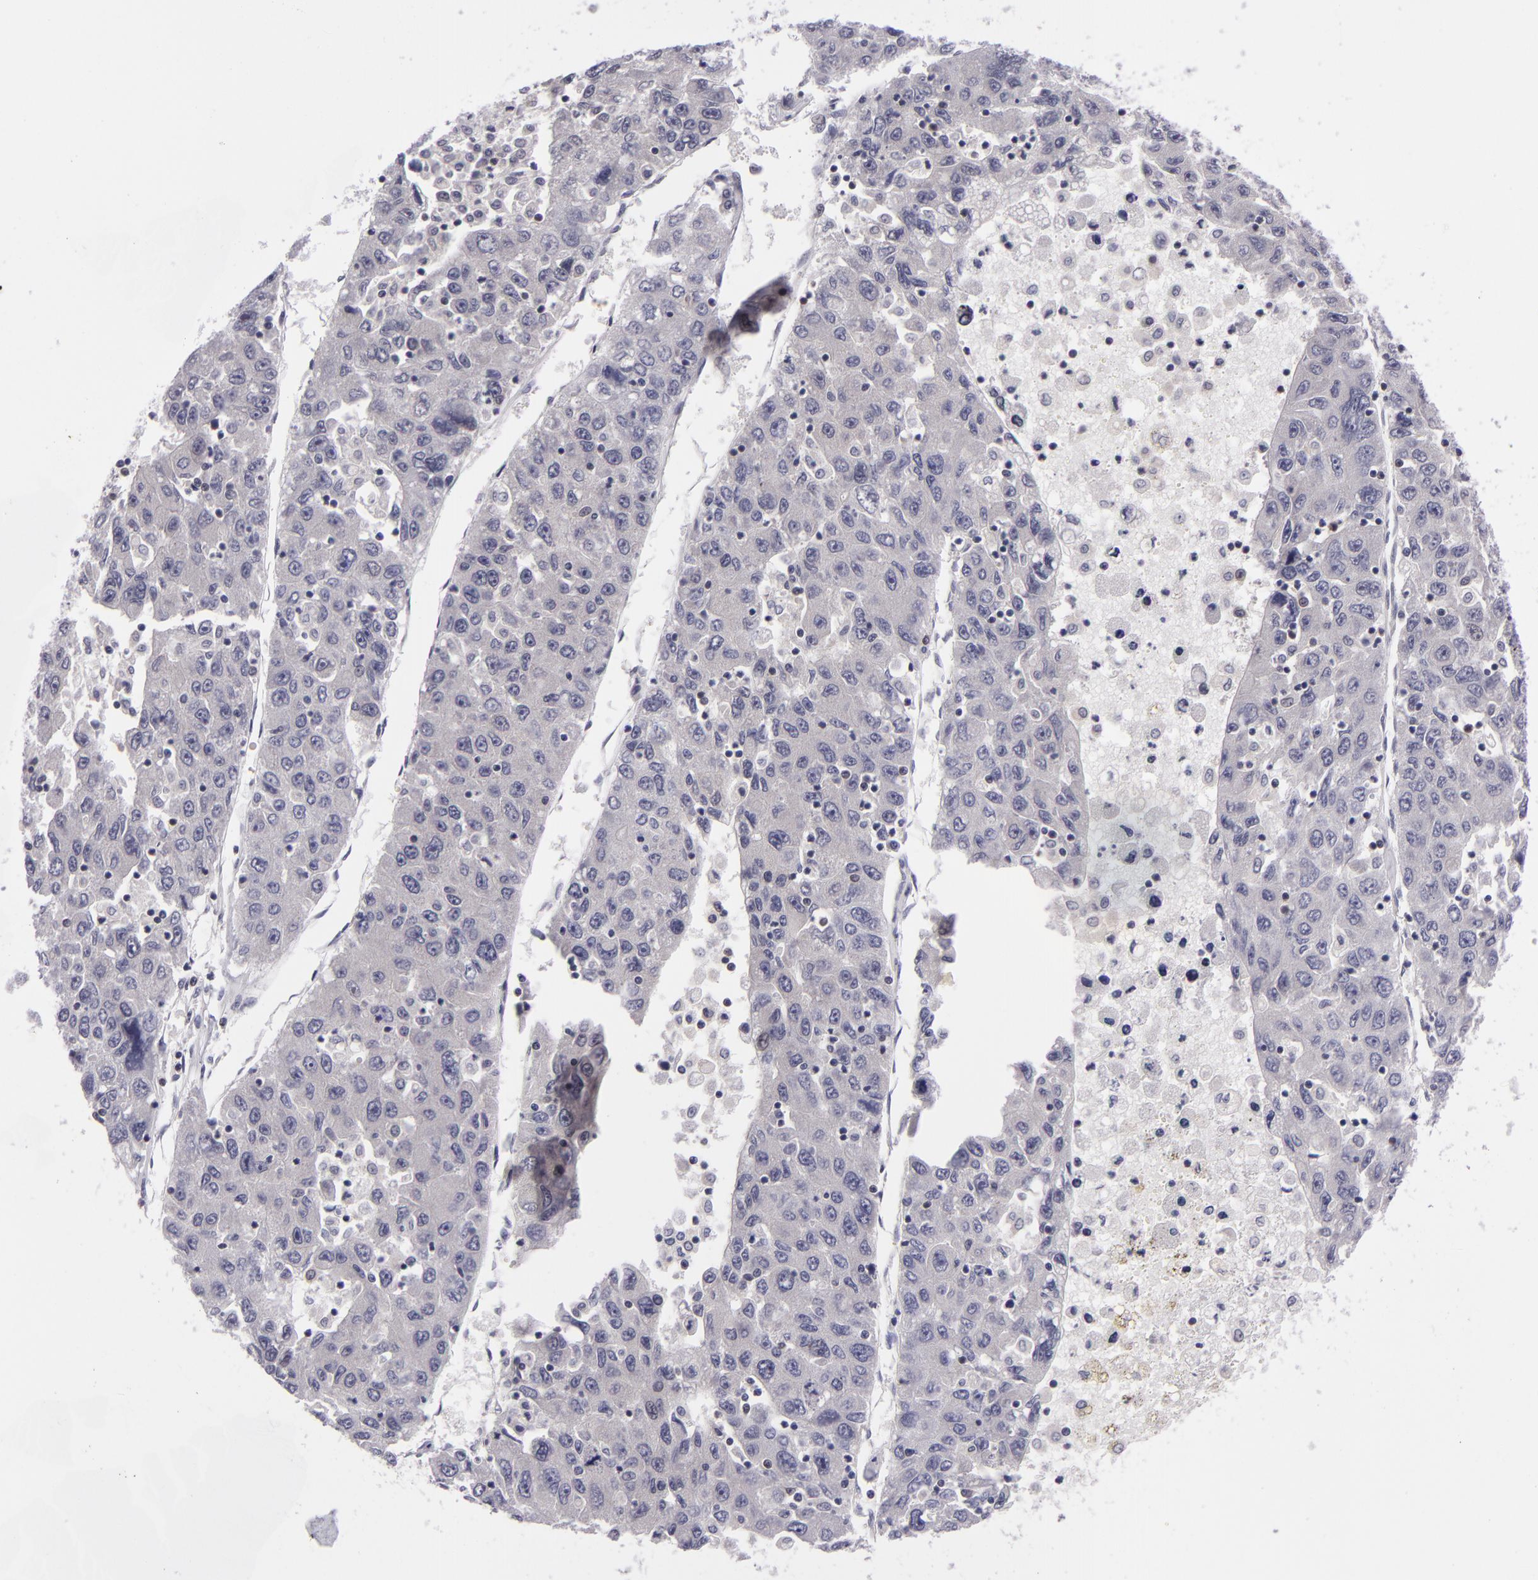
{"staining": {"intensity": "negative", "quantity": "none", "location": "none"}, "tissue": "liver cancer", "cell_type": "Tumor cells", "image_type": "cancer", "snomed": [{"axis": "morphology", "description": "Carcinoma, Hepatocellular, NOS"}, {"axis": "topography", "description": "Liver"}], "caption": "A high-resolution image shows IHC staining of liver hepatocellular carcinoma, which reveals no significant staining in tumor cells.", "gene": "BCL10", "patient": {"sex": "male", "age": 49}}